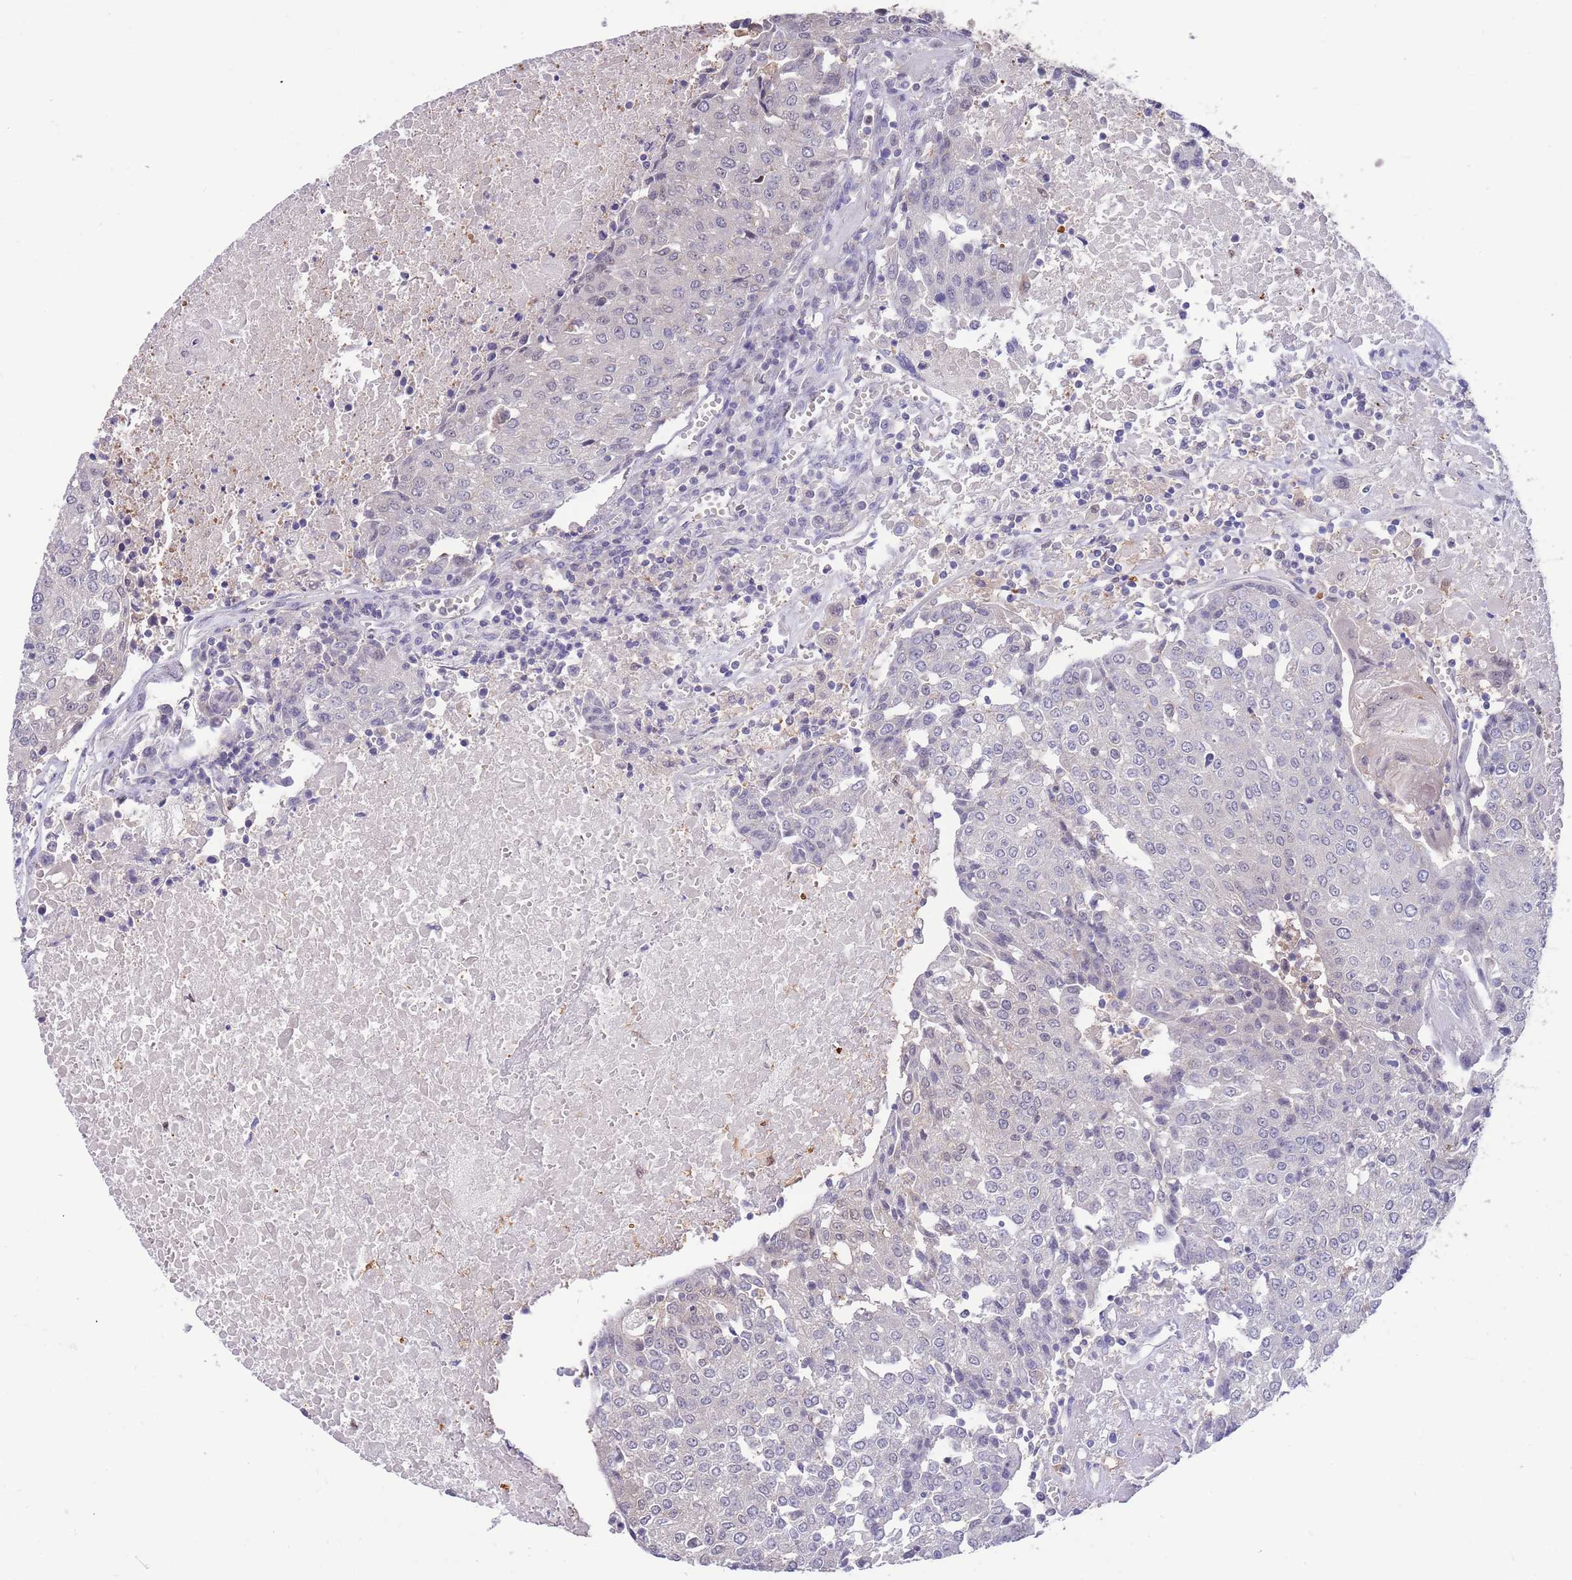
{"staining": {"intensity": "weak", "quantity": "<25%", "location": "nuclear"}, "tissue": "urothelial cancer", "cell_type": "Tumor cells", "image_type": "cancer", "snomed": [{"axis": "morphology", "description": "Urothelial carcinoma, High grade"}, {"axis": "topography", "description": "Urinary bladder"}], "caption": "DAB (3,3'-diaminobenzidine) immunohistochemical staining of urothelial cancer displays no significant expression in tumor cells.", "gene": "AP5S1", "patient": {"sex": "female", "age": 85}}